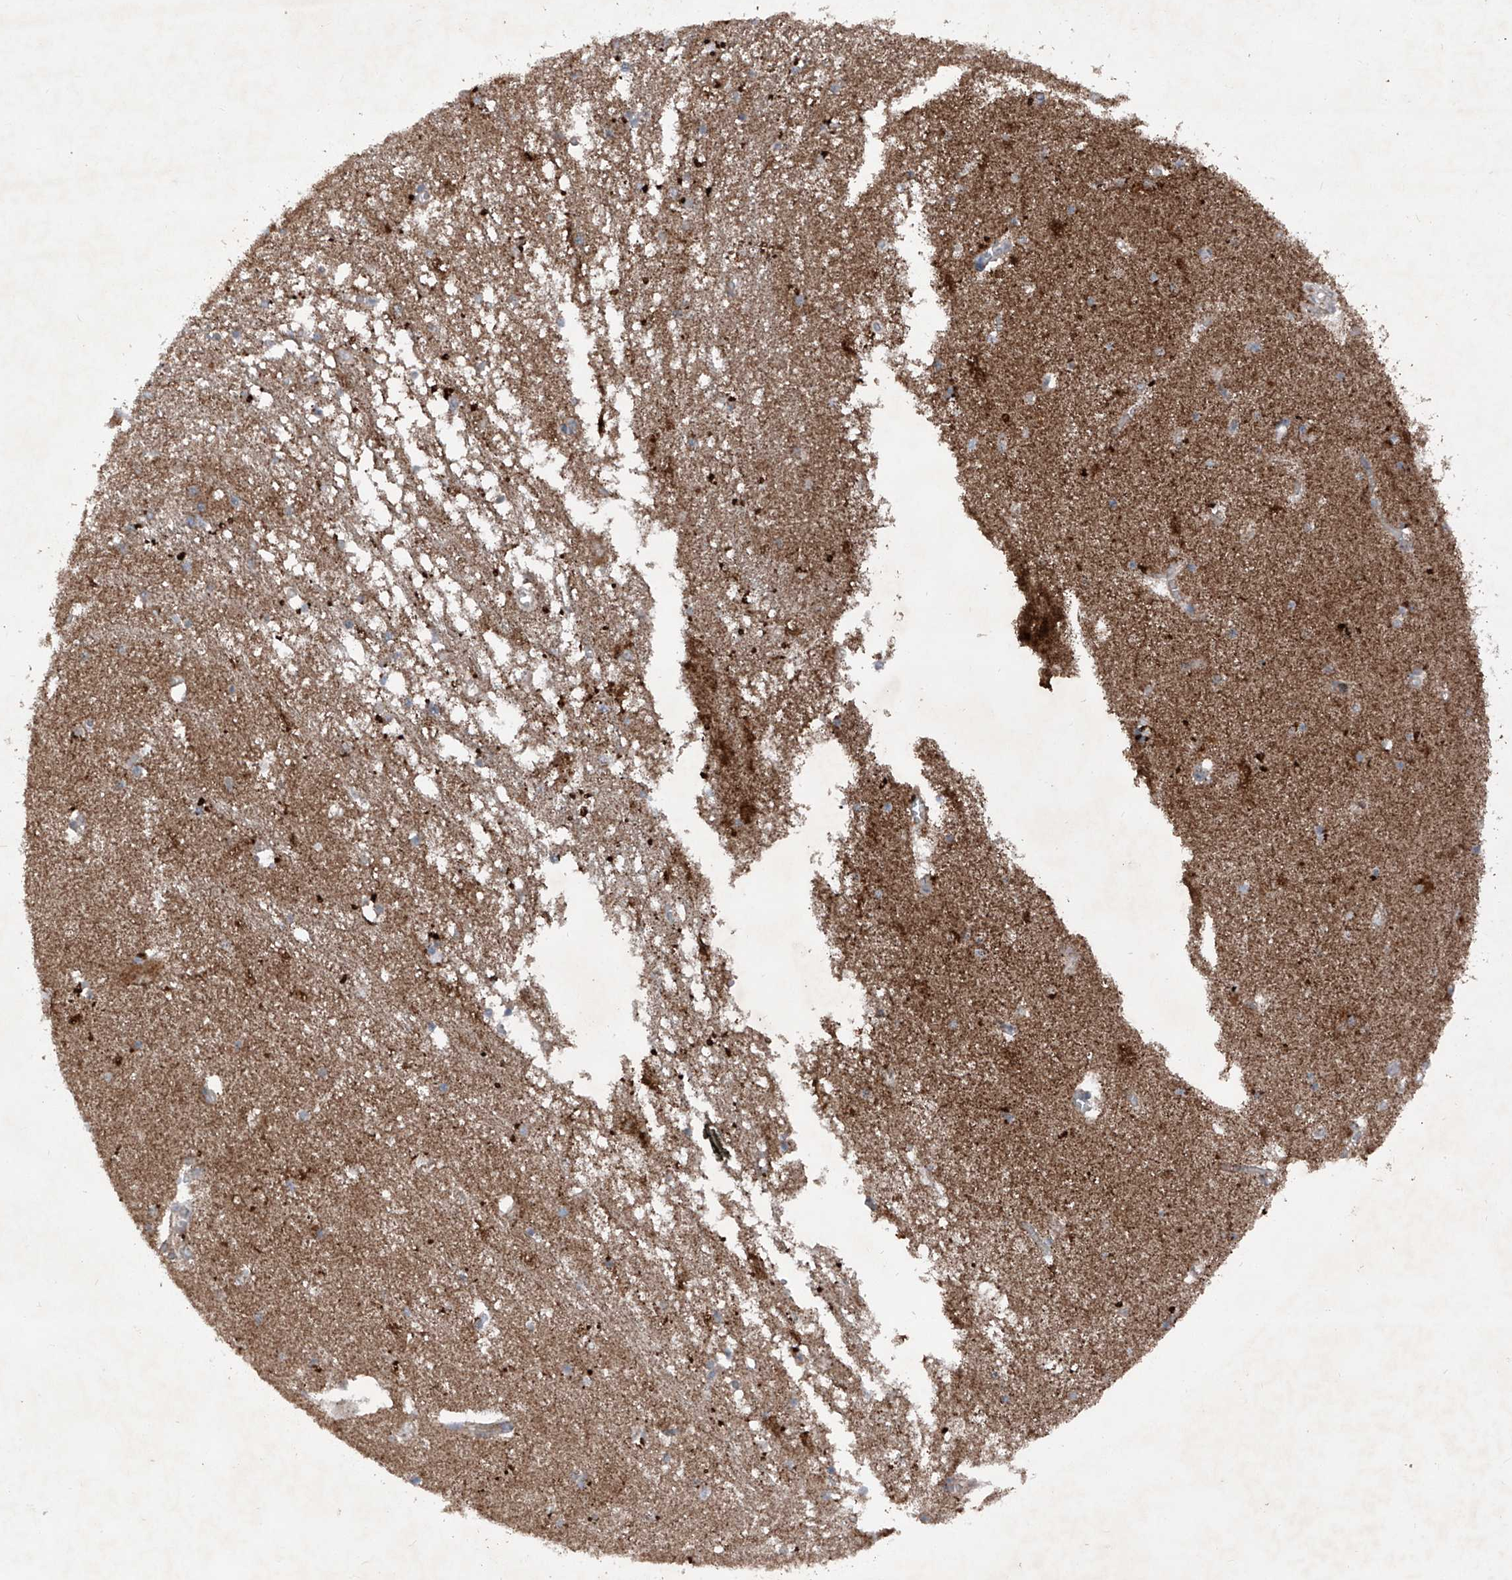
{"staining": {"intensity": "moderate", "quantity": ">75%", "location": "cytoplasmic/membranous"}, "tissue": "hippocampus", "cell_type": "Glial cells", "image_type": "normal", "snomed": [{"axis": "morphology", "description": "Normal tissue, NOS"}, {"axis": "topography", "description": "Hippocampus"}], "caption": "DAB (3,3'-diaminobenzidine) immunohistochemical staining of normal human hippocampus exhibits moderate cytoplasmic/membranous protein expression in approximately >75% of glial cells.", "gene": "DAD1", "patient": {"sex": "male", "age": 70}}